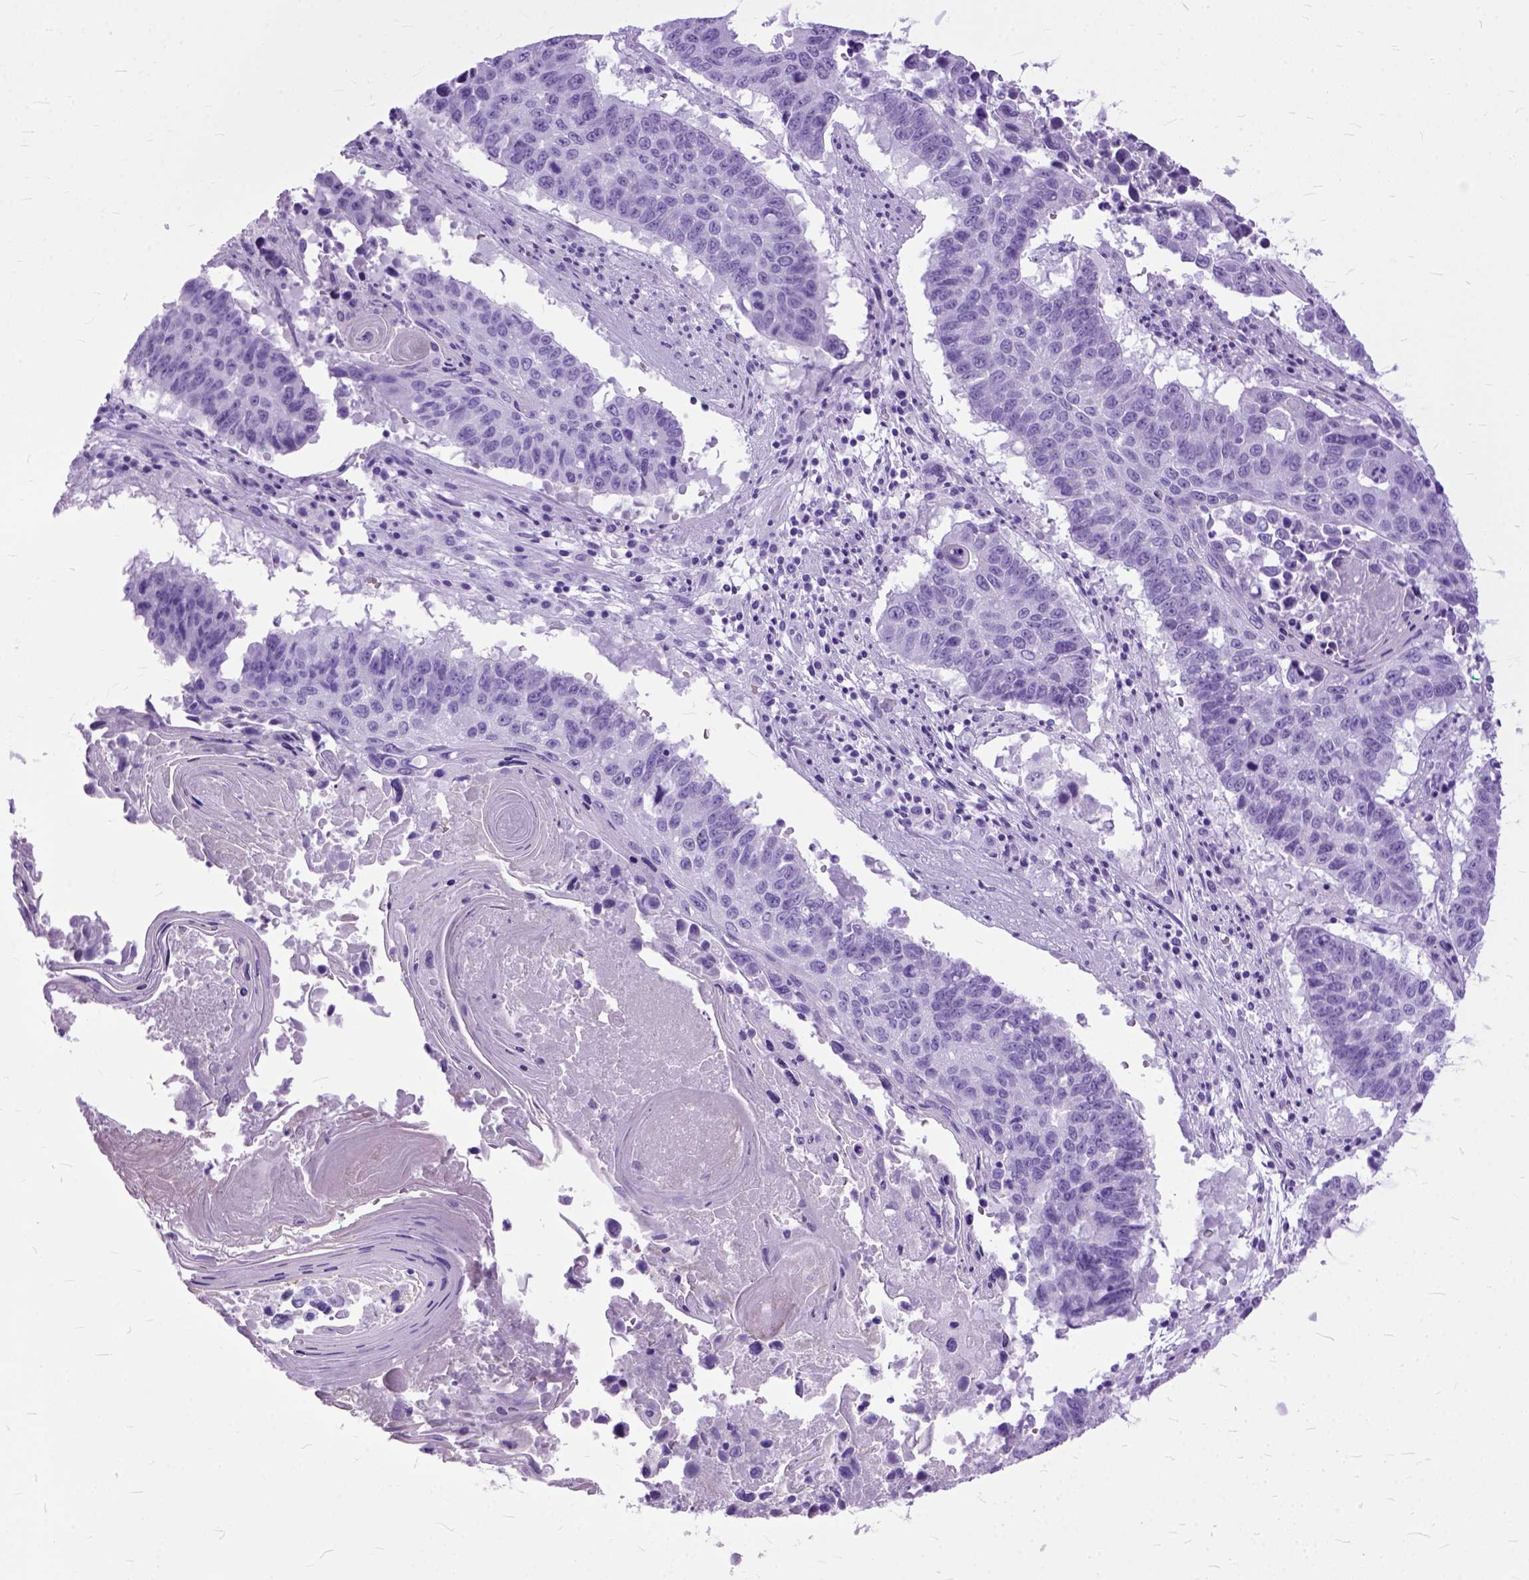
{"staining": {"intensity": "negative", "quantity": "none", "location": "none"}, "tissue": "lung cancer", "cell_type": "Tumor cells", "image_type": "cancer", "snomed": [{"axis": "morphology", "description": "Squamous cell carcinoma, NOS"}, {"axis": "topography", "description": "Lung"}], "caption": "Tumor cells show no significant positivity in squamous cell carcinoma (lung). The staining was performed using DAB (3,3'-diaminobenzidine) to visualize the protein expression in brown, while the nuclei were stained in blue with hematoxylin (Magnification: 20x).", "gene": "GNGT1", "patient": {"sex": "male", "age": 73}}